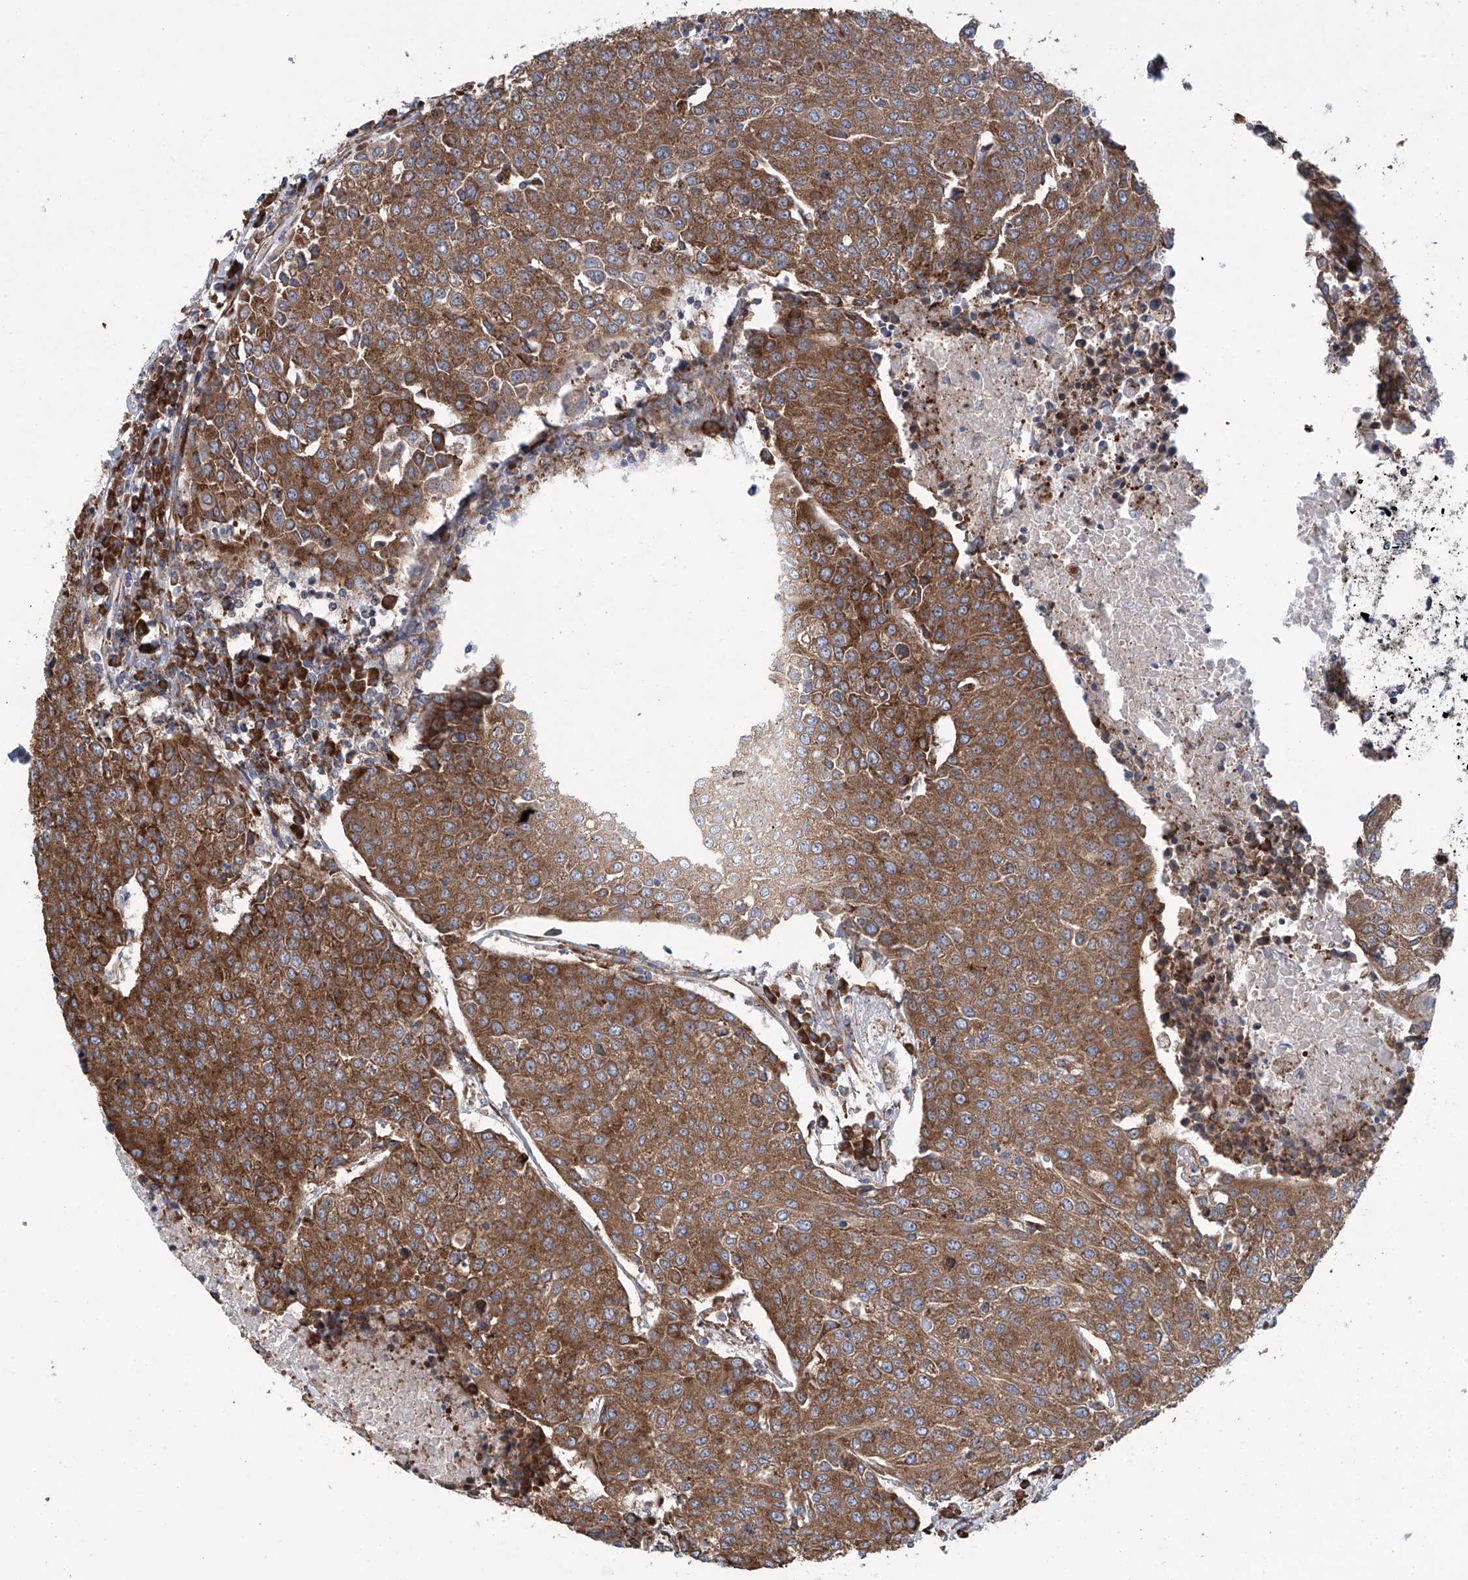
{"staining": {"intensity": "strong", "quantity": ">75%", "location": "cytoplasmic/membranous"}, "tissue": "urothelial cancer", "cell_type": "Tumor cells", "image_type": "cancer", "snomed": [{"axis": "morphology", "description": "Urothelial carcinoma, High grade"}, {"axis": "topography", "description": "Urinary bladder"}], "caption": "Human urothelial cancer stained with a protein marker displays strong staining in tumor cells.", "gene": "SENP2", "patient": {"sex": "female", "age": 85}}